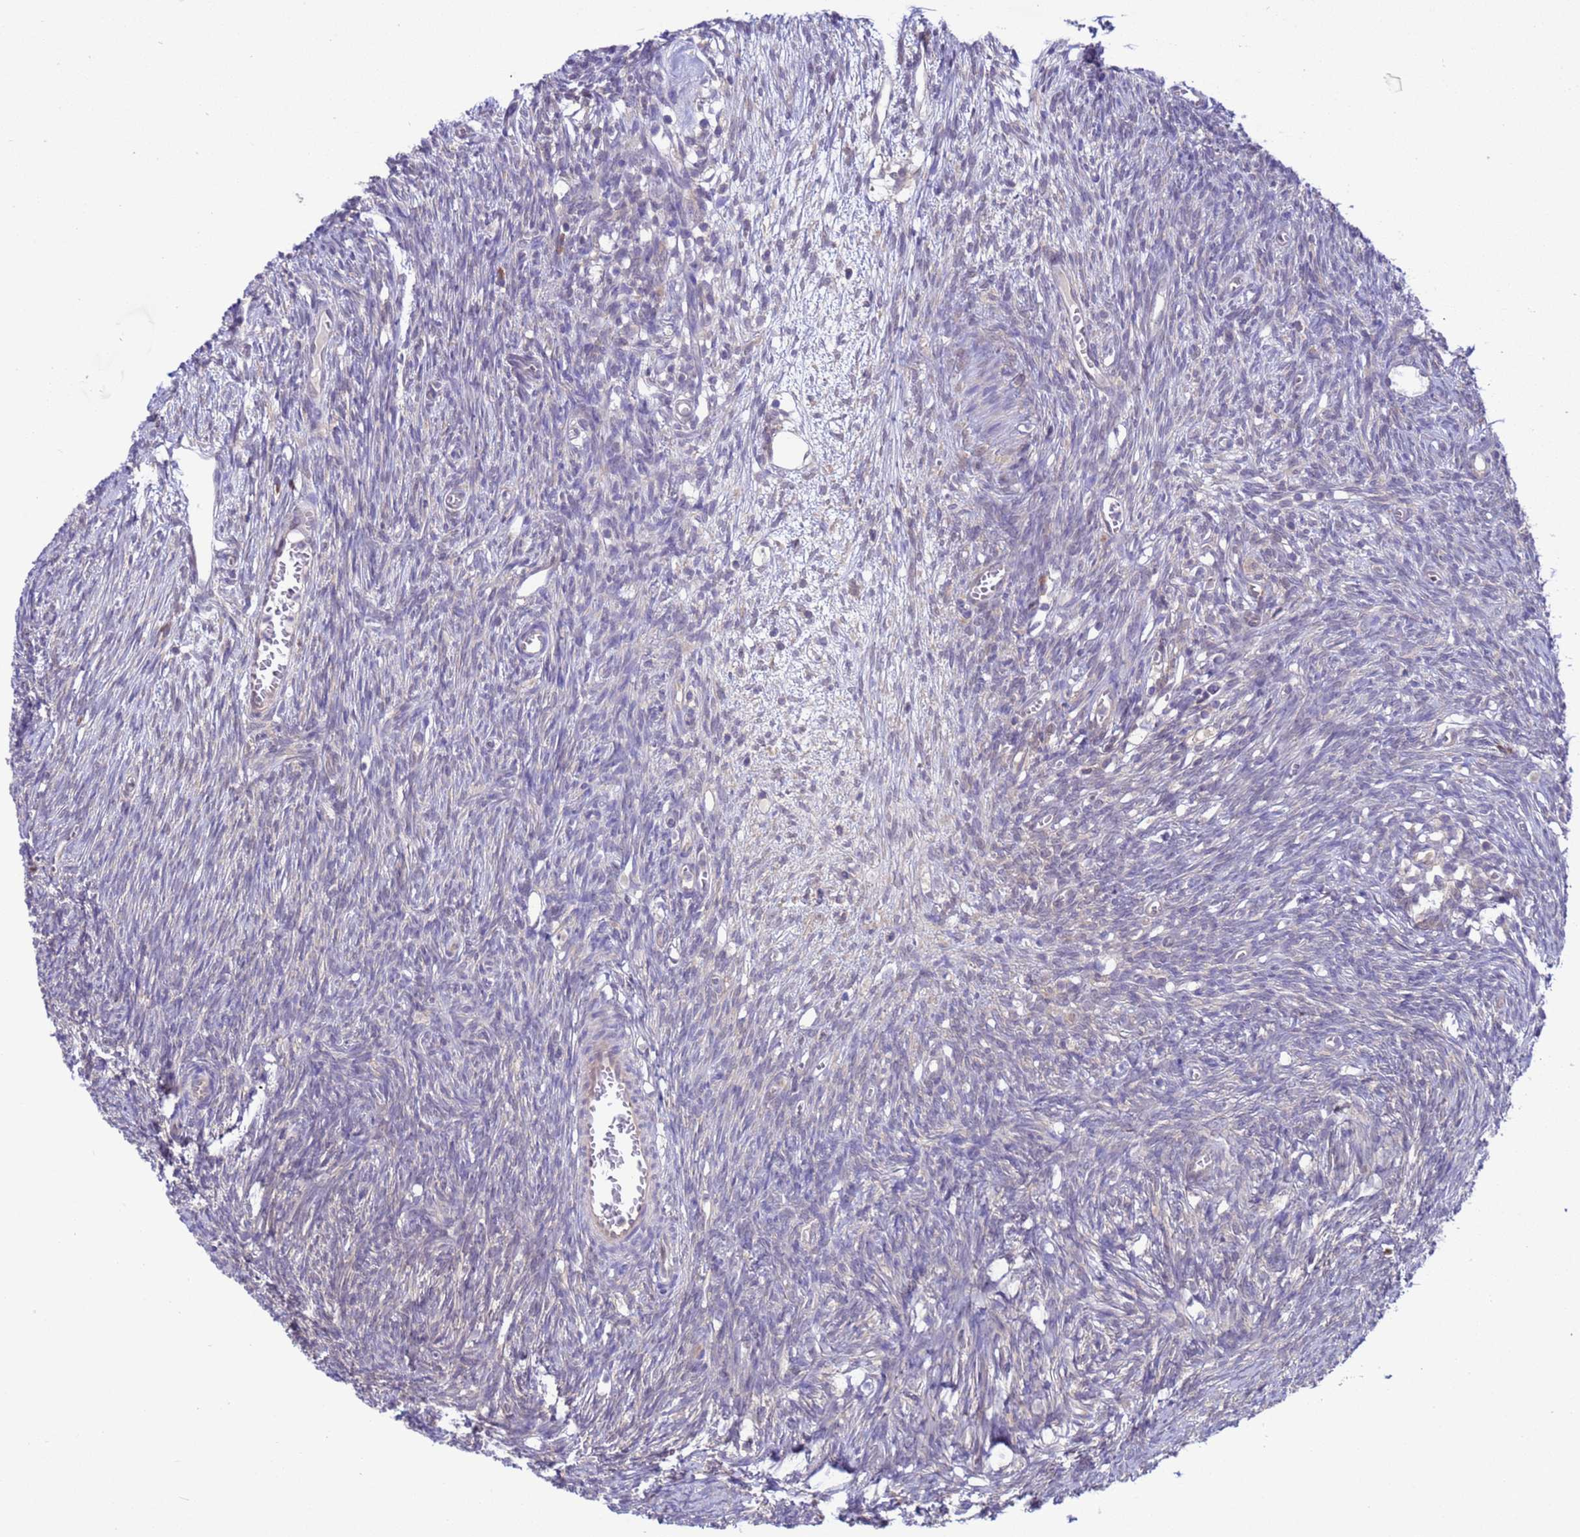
{"staining": {"intensity": "moderate", "quantity": "<25%", "location": "cytoplasmic/membranous,nuclear"}, "tissue": "ovary", "cell_type": "Ovarian stroma cells", "image_type": "normal", "snomed": [{"axis": "morphology", "description": "Normal tissue, NOS"}, {"axis": "topography", "description": "Ovary"}], "caption": "Immunohistochemistry of unremarkable human ovary demonstrates low levels of moderate cytoplasmic/membranous,nuclear positivity in approximately <25% of ovarian stroma cells.", "gene": "ZNF461", "patient": {"sex": "female", "age": 44}}